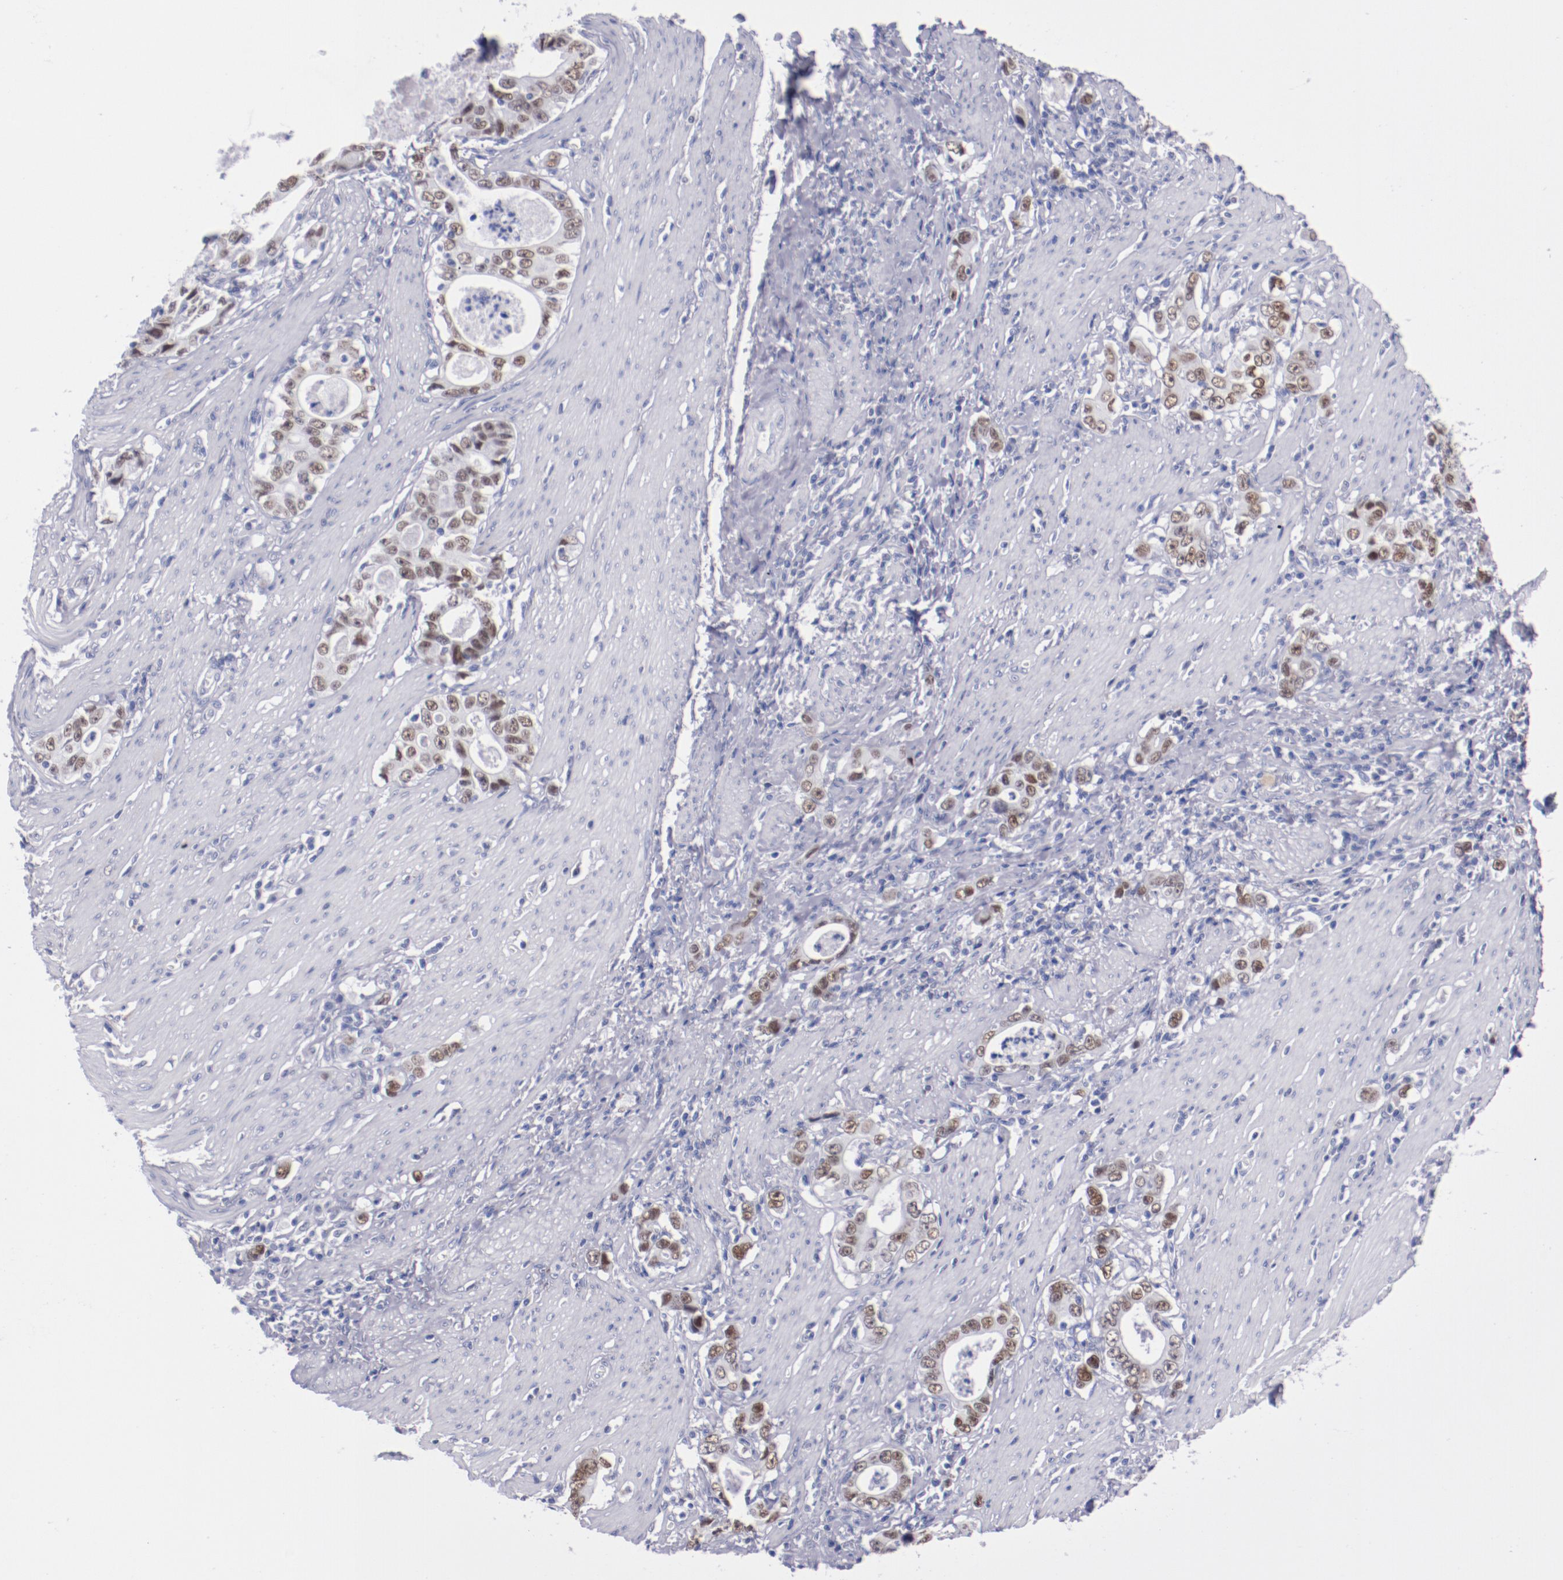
{"staining": {"intensity": "moderate", "quantity": ">75%", "location": "nuclear"}, "tissue": "stomach cancer", "cell_type": "Tumor cells", "image_type": "cancer", "snomed": [{"axis": "morphology", "description": "Adenocarcinoma, NOS"}, {"axis": "topography", "description": "Stomach, lower"}], "caption": "IHC of human stomach adenocarcinoma exhibits medium levels of moderate nuclear staining in approximately >75% of tumor cells.", "gene": "HNF1B", "patient": {"sex": "female", "age": 72}}